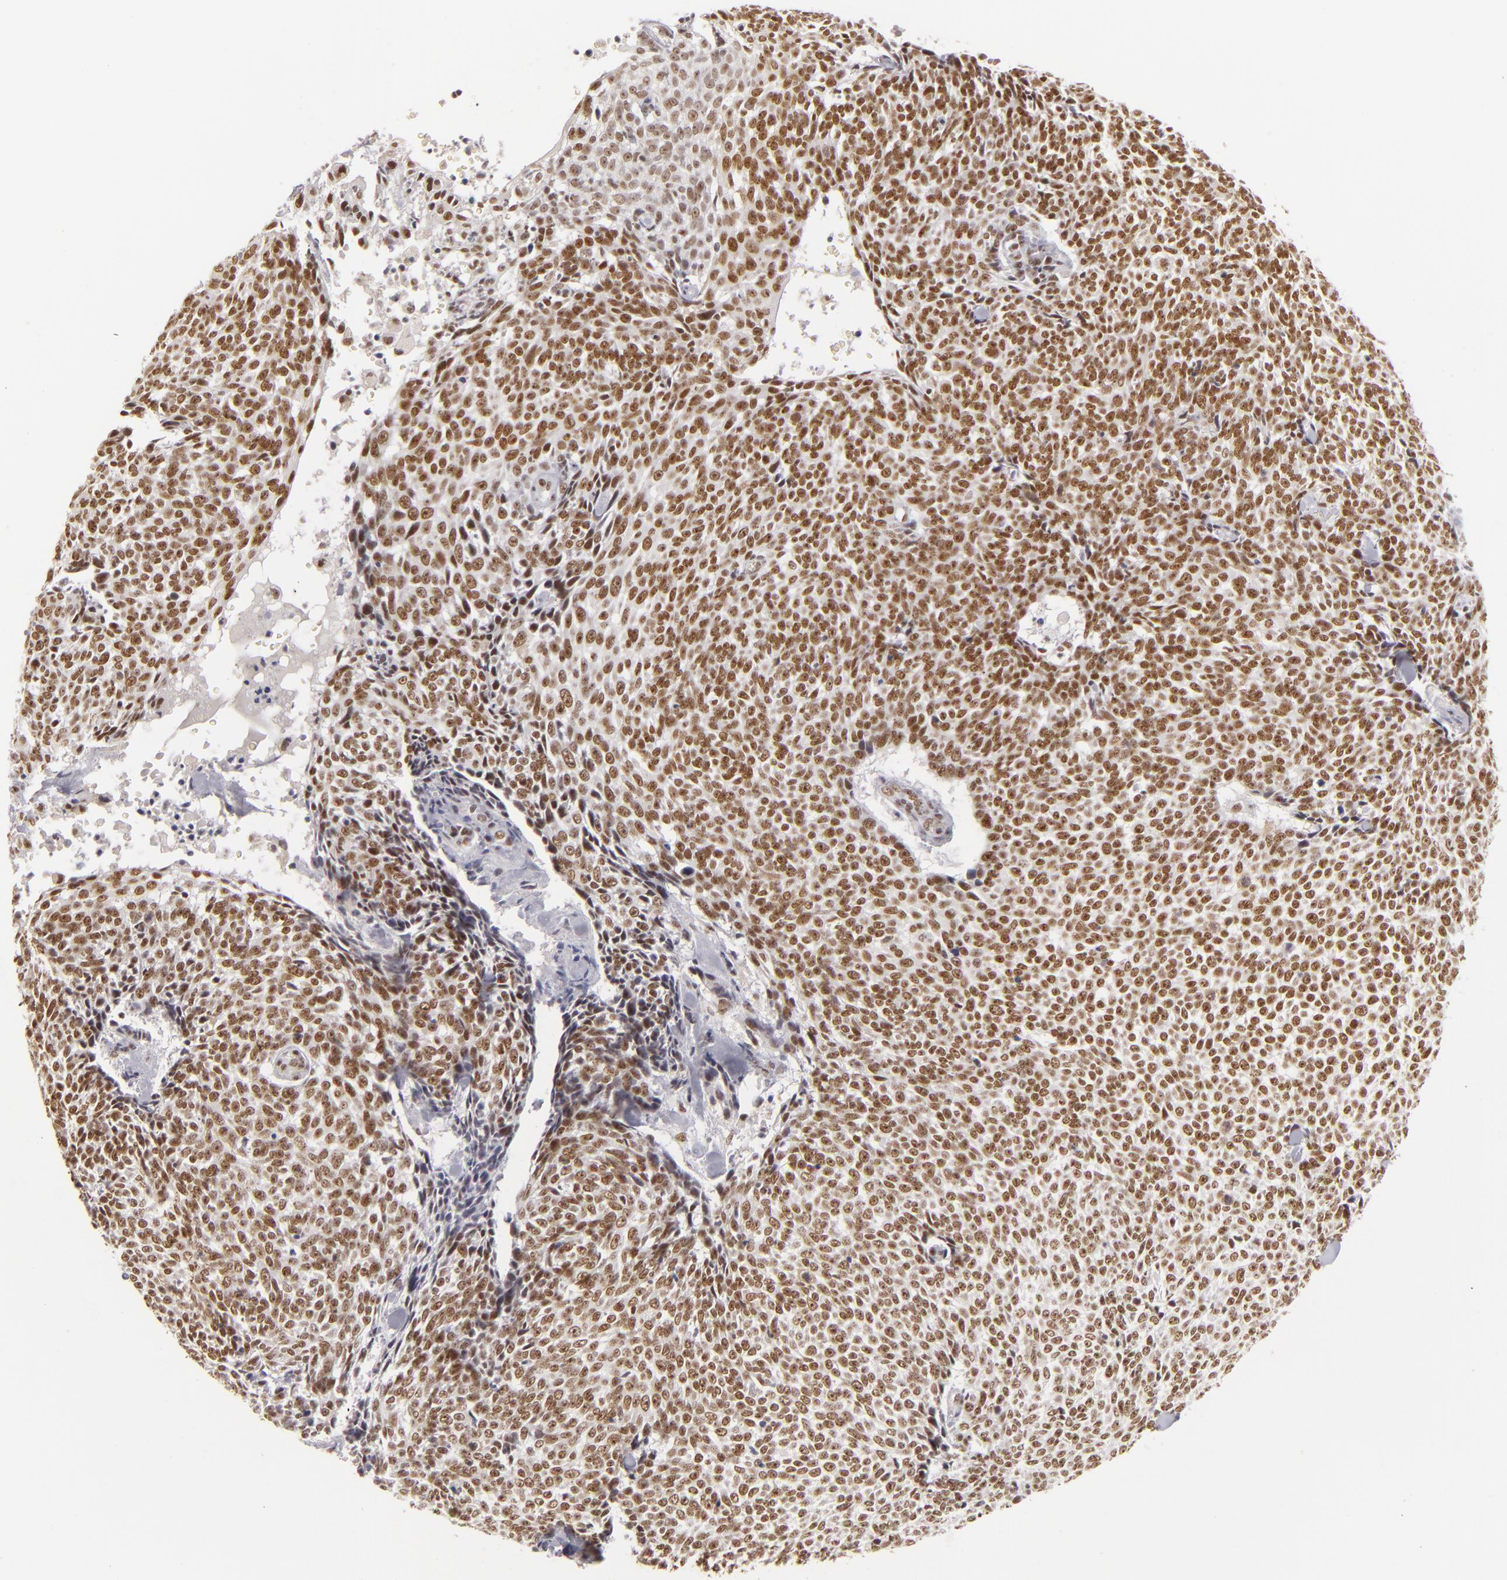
{"staining": {"intensity": "strong", "quantity": ">75%", "location": "nuclear"}, "tissue": "skin cancer", "cell_type": "Tumor cells", "image_type": "cancer", "snomed": [{"axis": "morphology", "description": "Basal cell carcinoma"}, {"axis": "topography", "description": "Skin"}], "caption": "The histopathology image reveals immunohistochemical staining of skin cancer. There is strong nuclear staining is seen in approximately >75% of tumor cells.", "gene": "DAXX", "patient": {"sex": "female", "age": 89}}